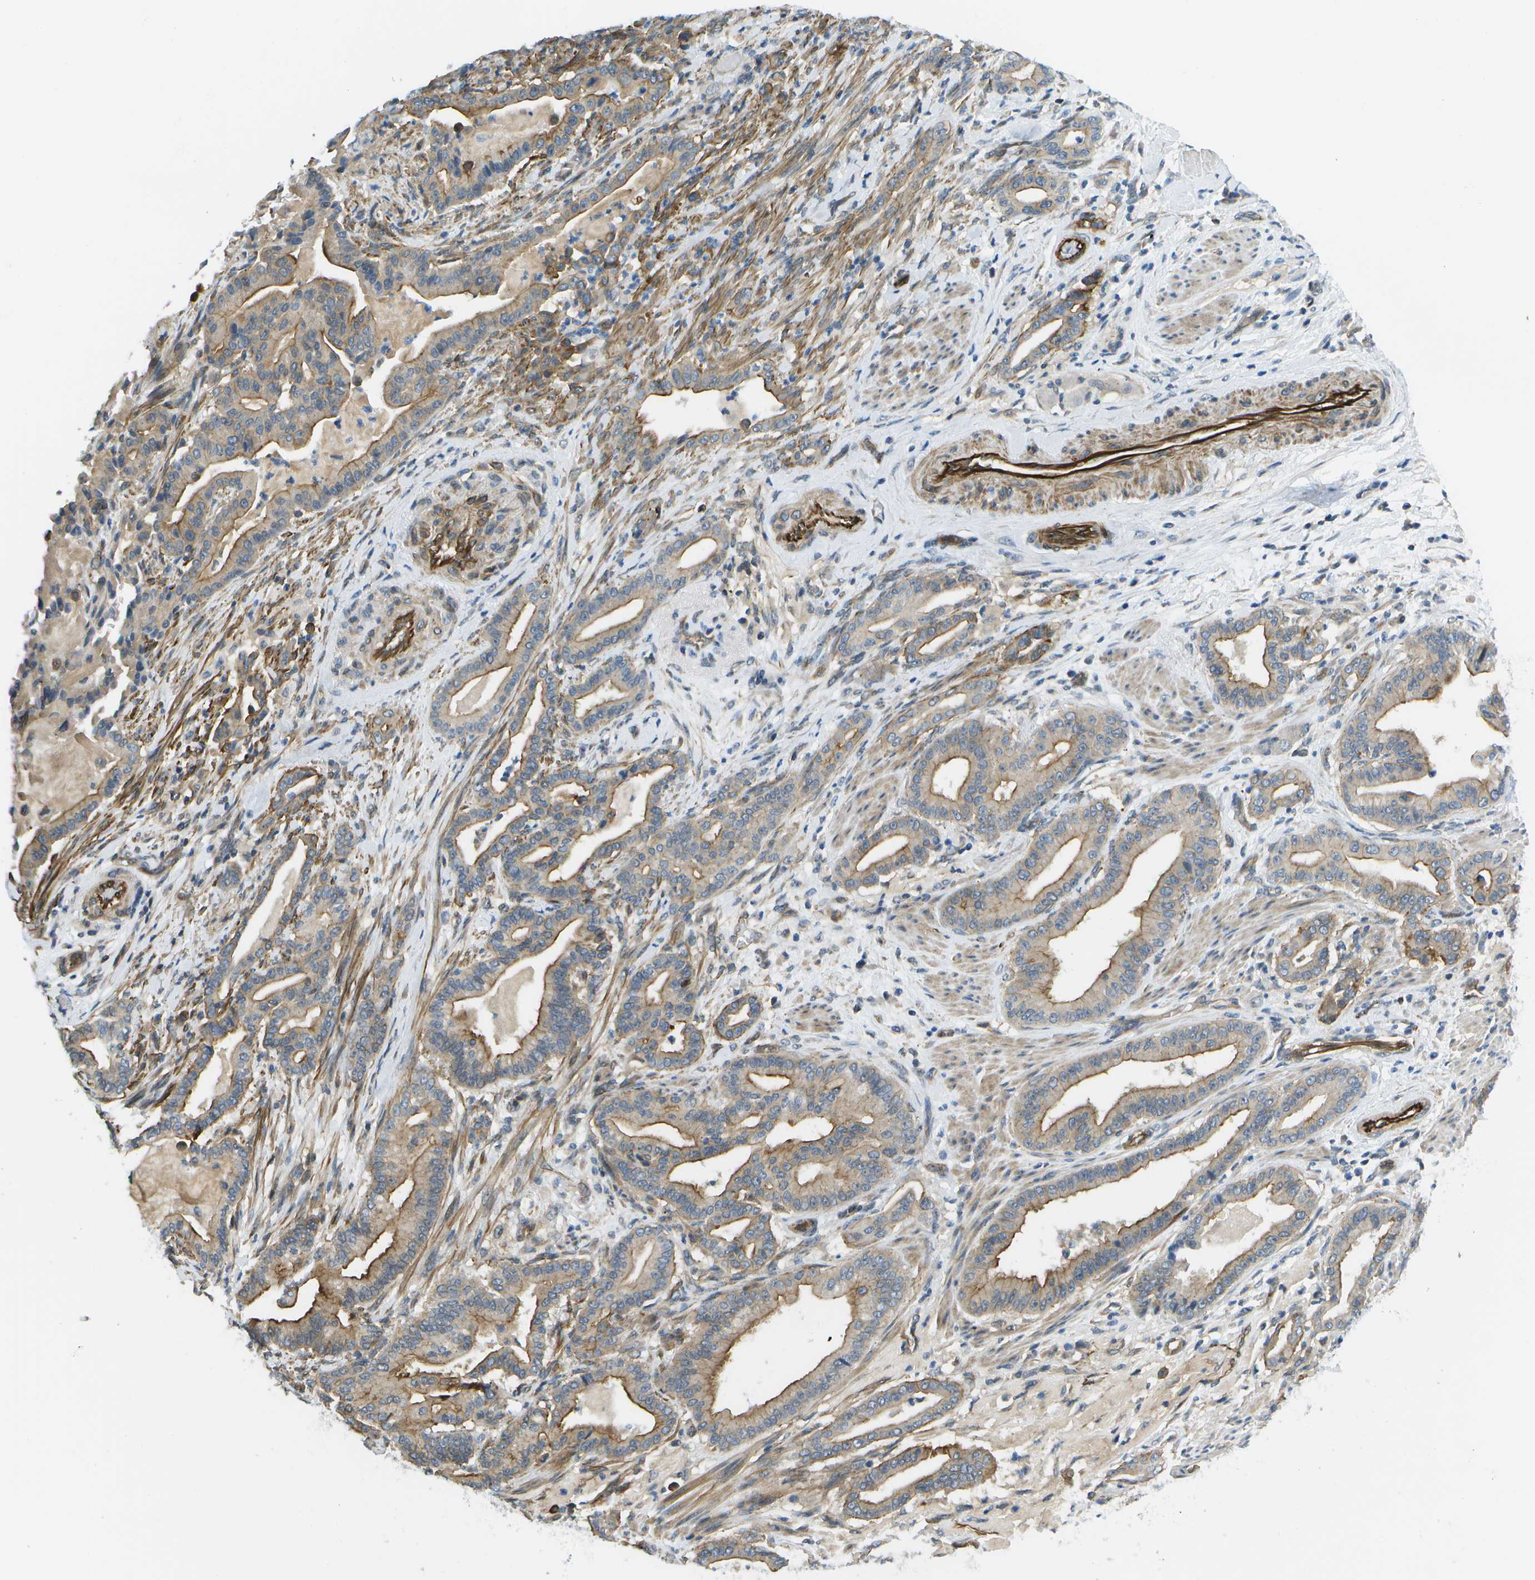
{"staining": {"intensity": "moderate", "quantity": ">75%", "location": "cytoplasmic/membranous"}, "tissue": "pancreatic cancer", "cell_type": "Tumor cells", "image_type": "cancer", "snomed": [{"axis": "morphology", "description": "Normal tissue, NOS"}, {"axis": "morphology", "description": "Adenocarcinoma, NOS"}, {"axis": "topography", "description": "Pancreas"}], "caption": "The immunohistochemical stain shows moderate cytoplasmic/membranous positivity in tumor cells of pancreatic cancer tissue.", "gene": "KIAA0040", "patient": {"sex": "male", "age": 63}}